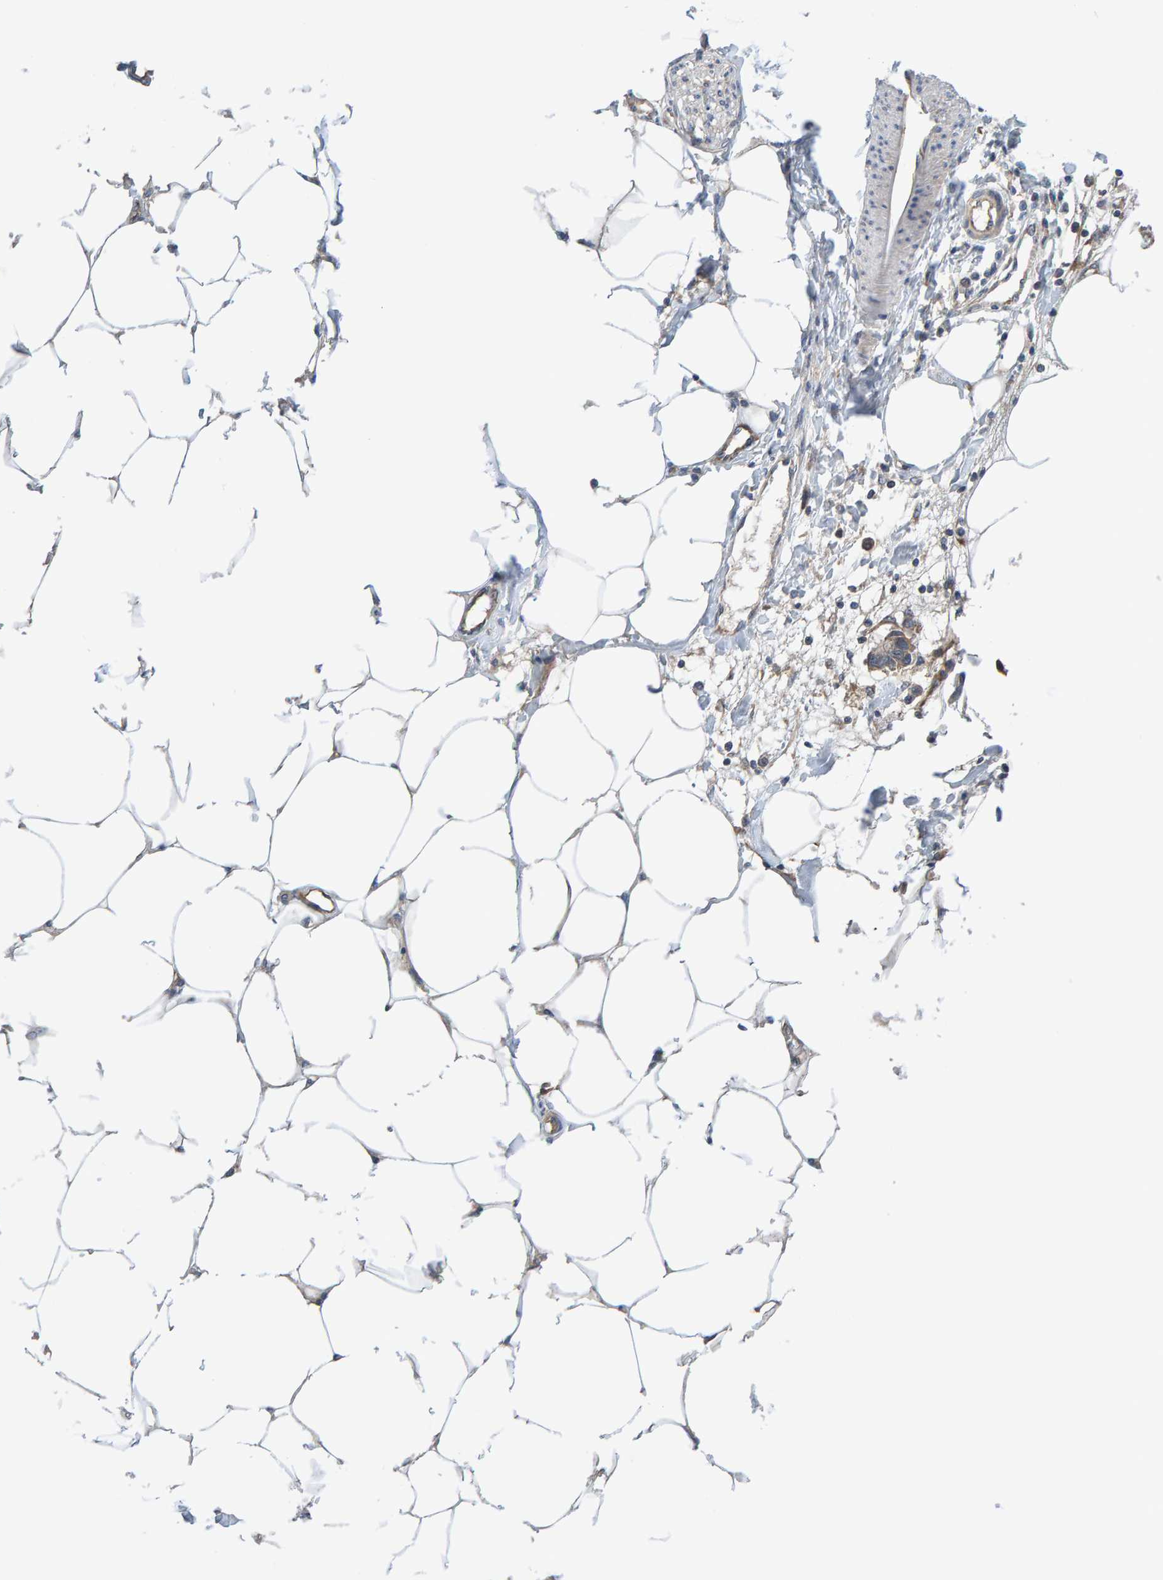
{"staining": {"intensity": "weak", "quantity": "25%-75%", "location": "cytoplasmic/membranous"}, "tissue": "adipose tissue", "cell_type": "Adipocytes", "image_type": "normal", "snomed": [{"axis": "morphology", "description": "Normal tissue, NOS"}, {"axis": "morphology", "description": "Adenocarcinoma, NOS"}, {"axis": "topography", "description": "Colon"}, {"axis": "topography", "description": "Peripheral nerve tissue"}], "caption": "A low amount of weak cytoplasmic/membranous positivity is seen in approximately 25%-75% of adipocytes in normal adipose tissue. Nuclei are stained in blue.", "gene": "LRSAM1", "patient": {"sex": "male", "age": 14}}